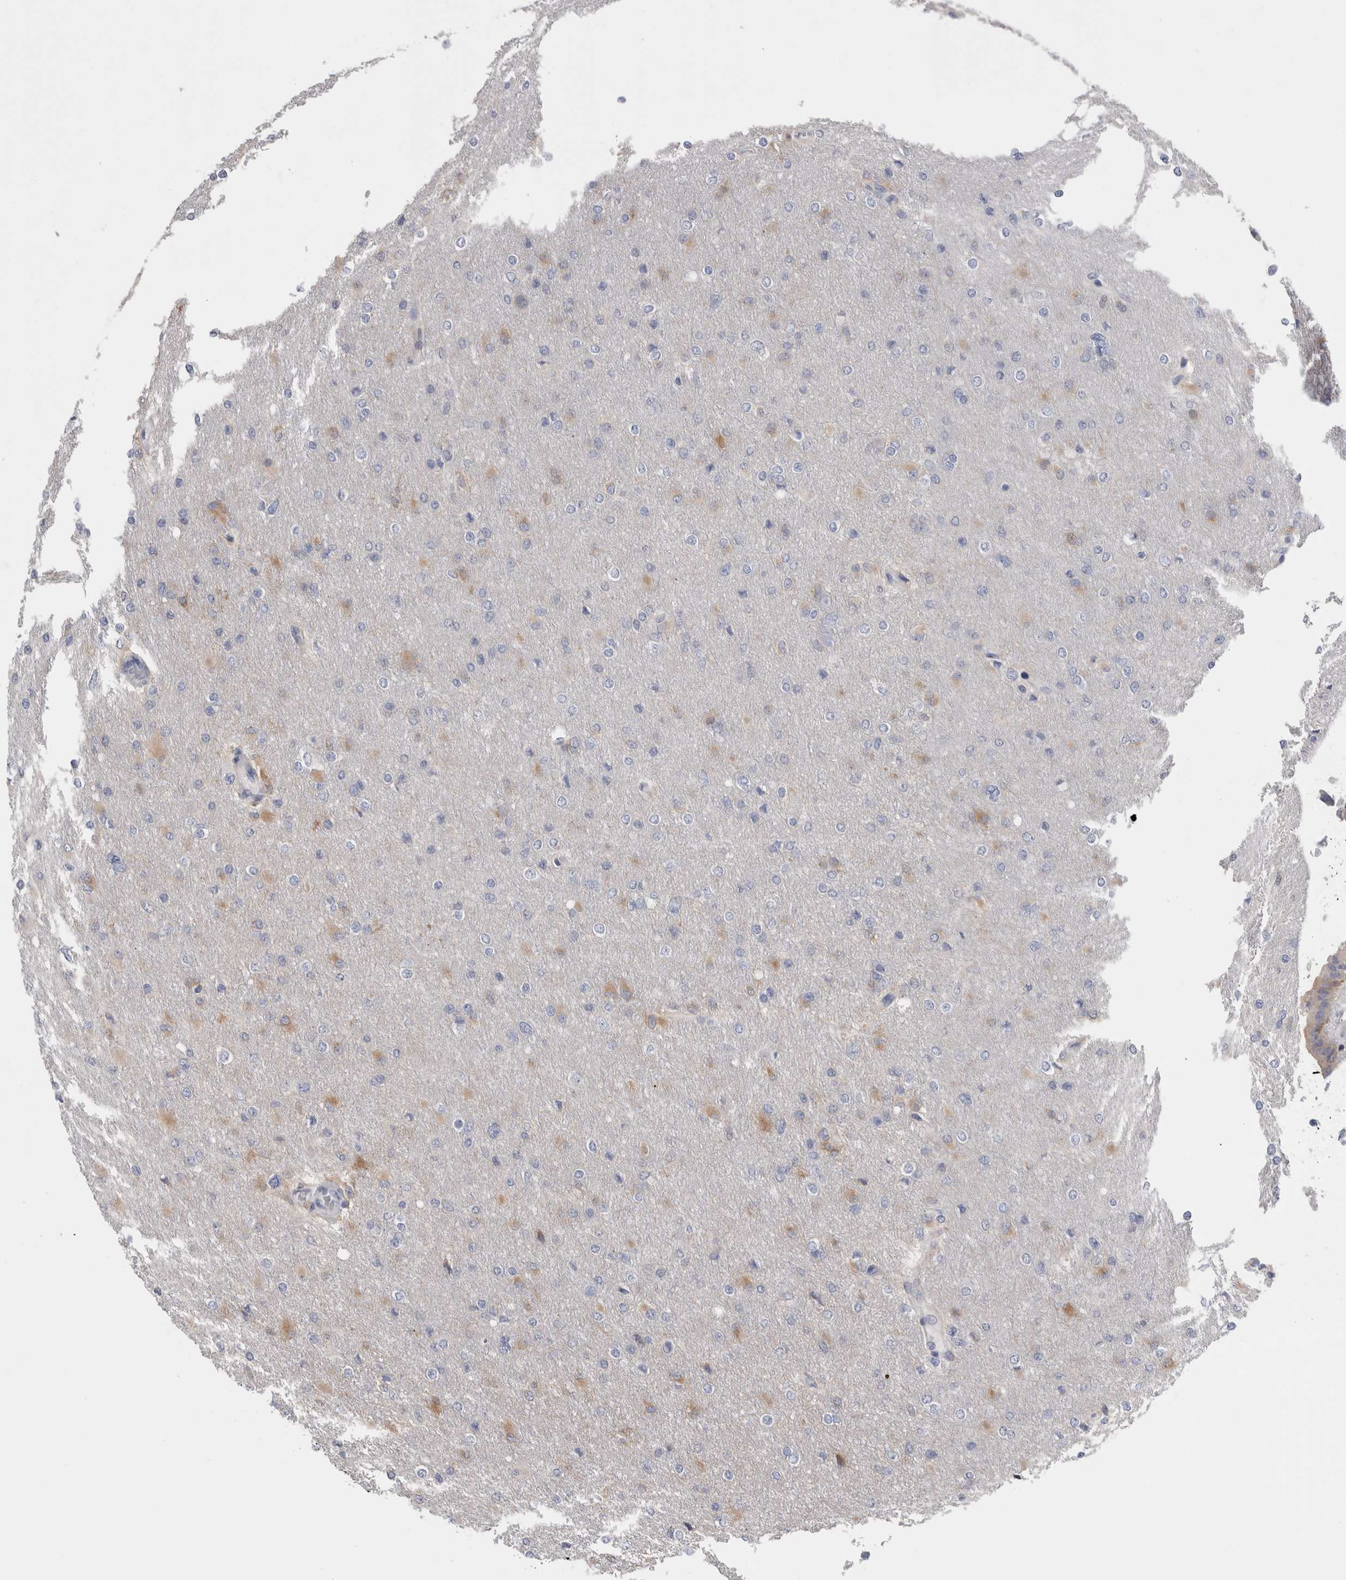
{"staining": {"intensity": "weak", "quantity": "<25%", "location": "cytoplasmic/membranous"}, "tissue": "glioma", "cell_type": "Tumor cells", "image_type": "cancer", "snomed": [{"axis": "morphology", "description": "Glioma, malignant, High grade"}, {"axis": "topography", "description": "Cerebral cortex"}], "caption": "Immunohistochemistry (IHC) micrograph of neoplastic tissue: glioma stained with DAB (3,3'-diaminobenzidine) reveals no significant protein positivity in tumor cells.", "gene": "DCTN6", "patient": {"sex": "female", "age": 36}}